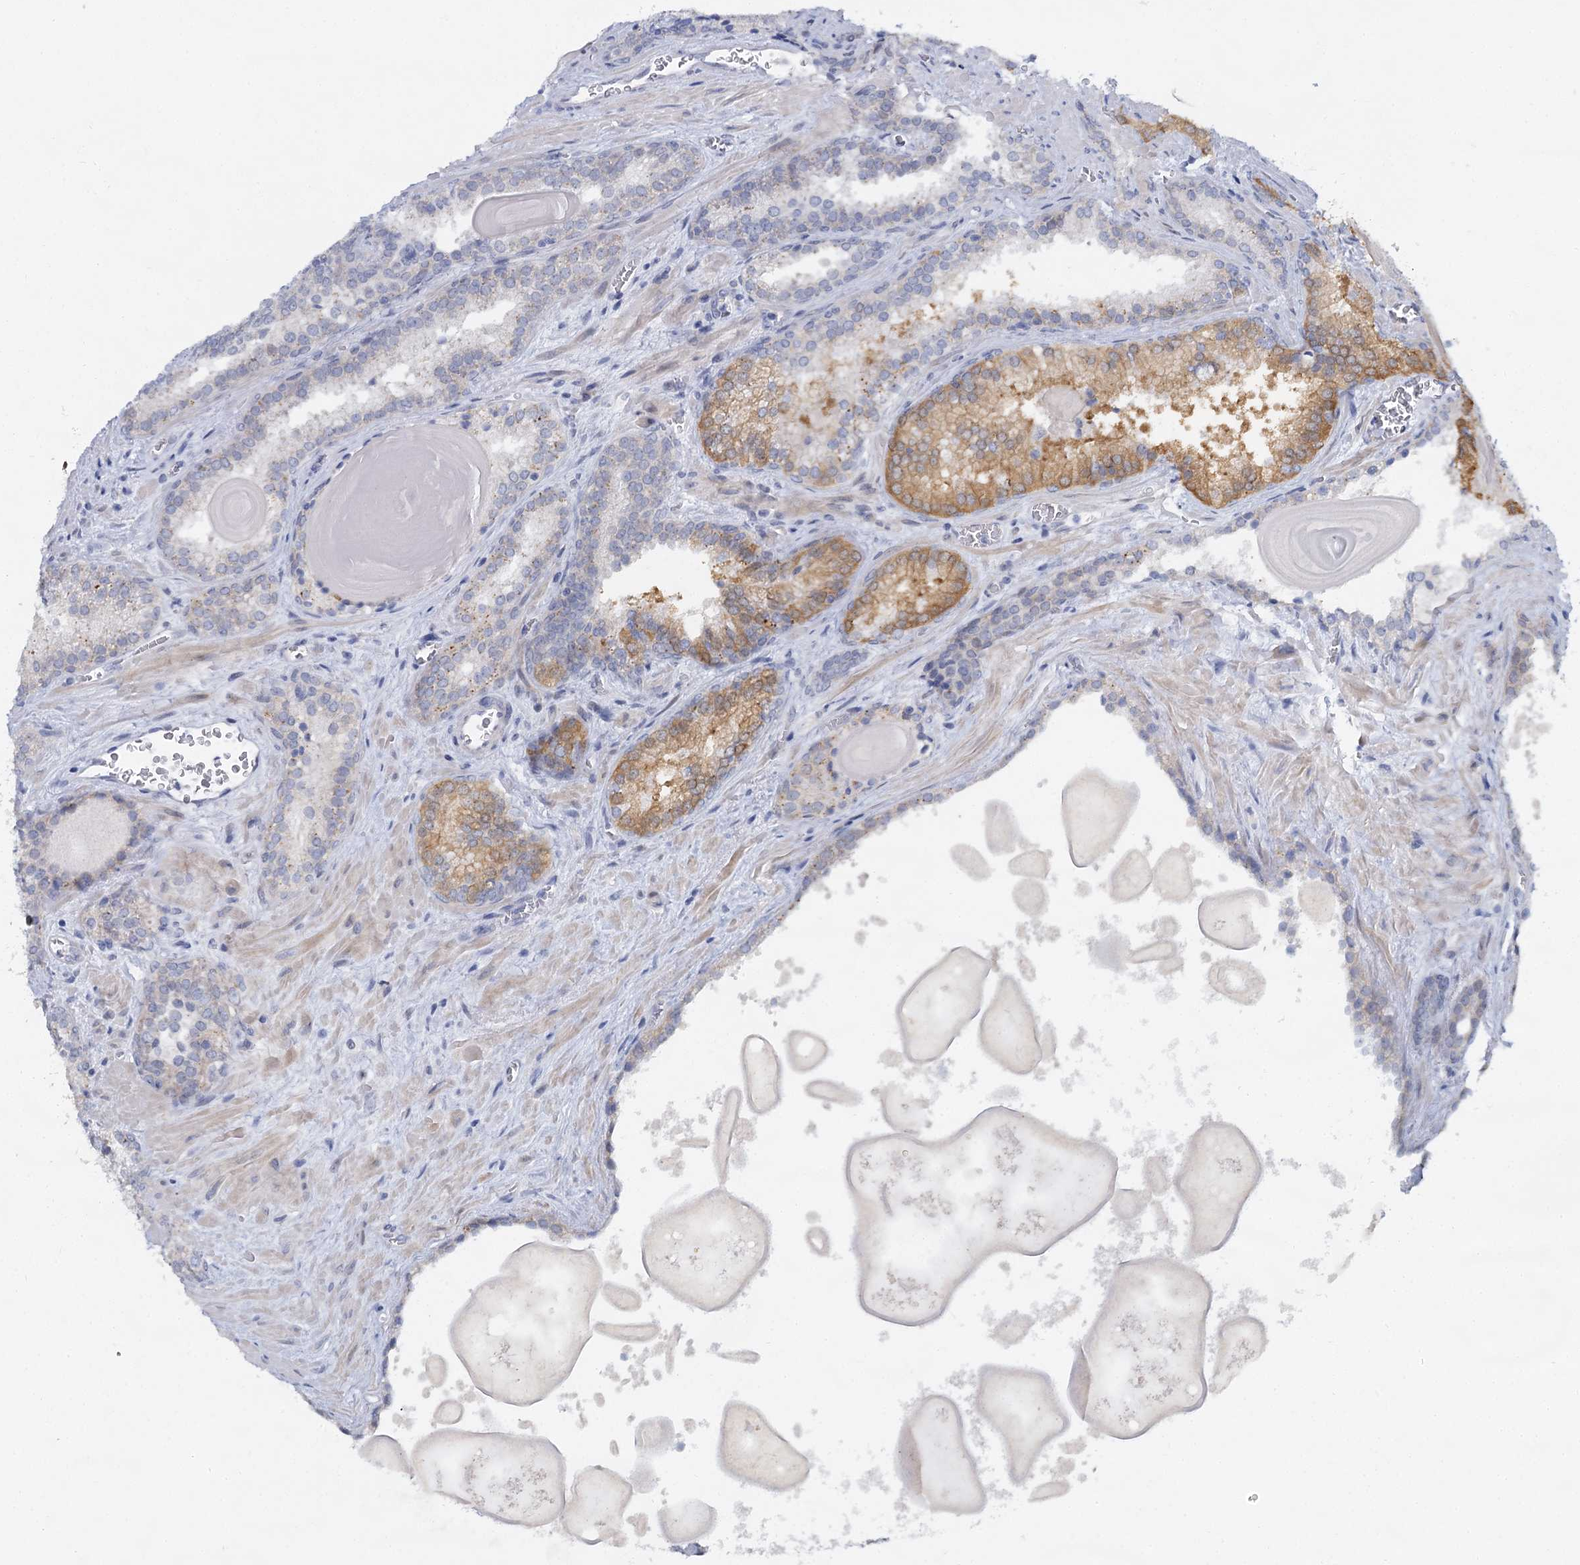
{"staining": {"intensity": "moderate", "quantity": "<25%", "location": "cytoplasmic/membranous"}, "tissue": "prostate cancer", "cell_type": "Tumor cells", "image_type": "cancer", "snomed": [{"axis": "morphology", "description": "Adenocarcinoma, High grade"}, {"axis": "topography", "description": "Prostate"}], "caption": "A micrograph of prostate cancer stained for a protein exhibits moderate cytoplasmic/membranous brown staining in tumor cells. The protein is shown in brown color, while the nuclei are stained blue.", "gene": "ACRBP", "patient": {"sex": "male", "age": 66}}